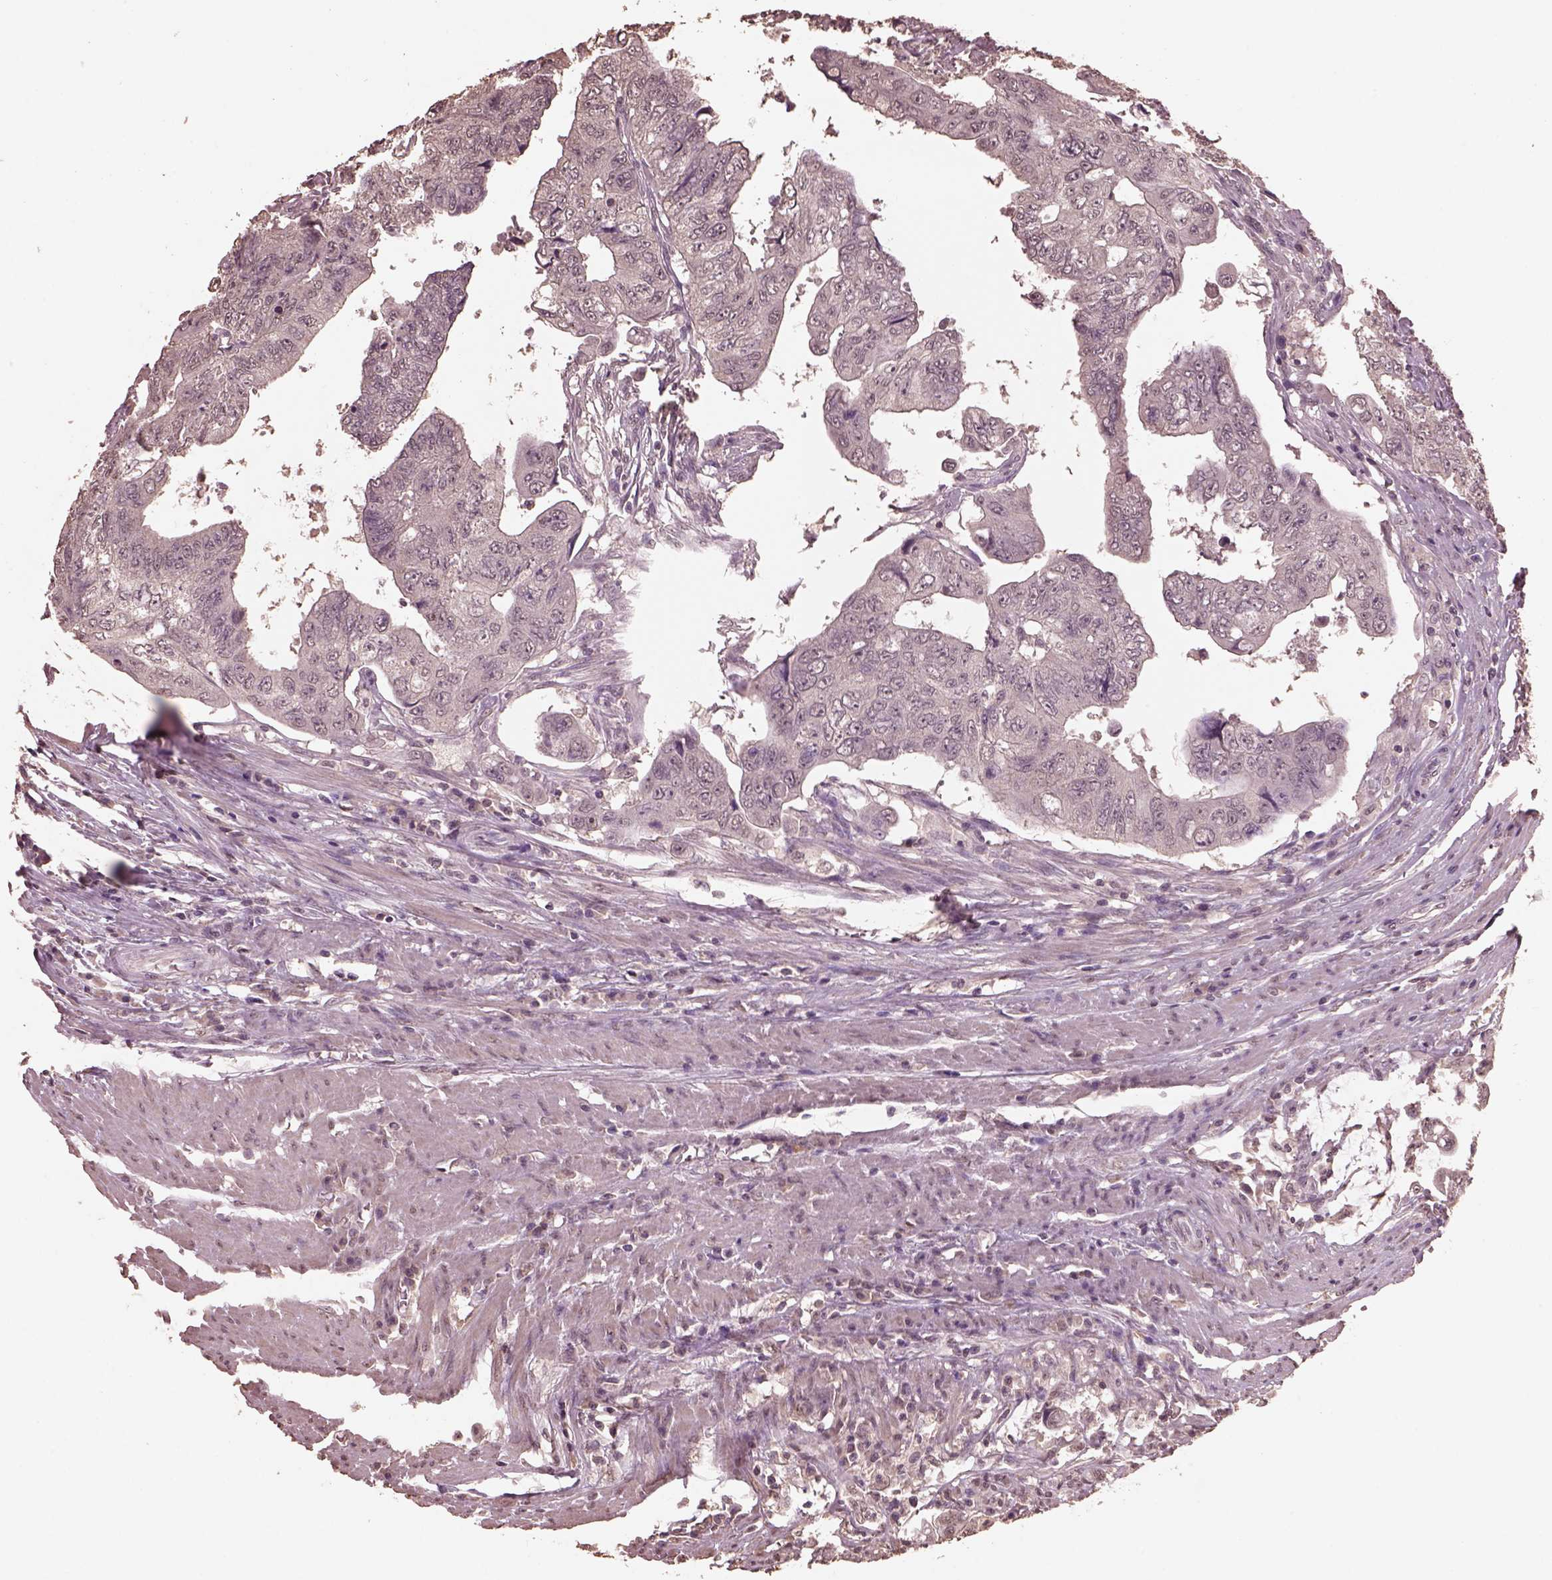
{"staining": {"intensity": "negative", "quantity": "none", "location": "none"}, "tissue": "colorectal cancer", "cell_type": "Tumor cells", "image_type": "cancer", "snomed": [{"axis": "morphology", "description": "Adenocarcinoma, NOS"}, {"axis": "topography", "description": "Colon"}], "caption": "Image shows no significant protein positivity in tumor cells of colorectal cancer (adenocarcinoma).", "gene": "CPT1C", "patient": {"sex": "male", "age": 57}}